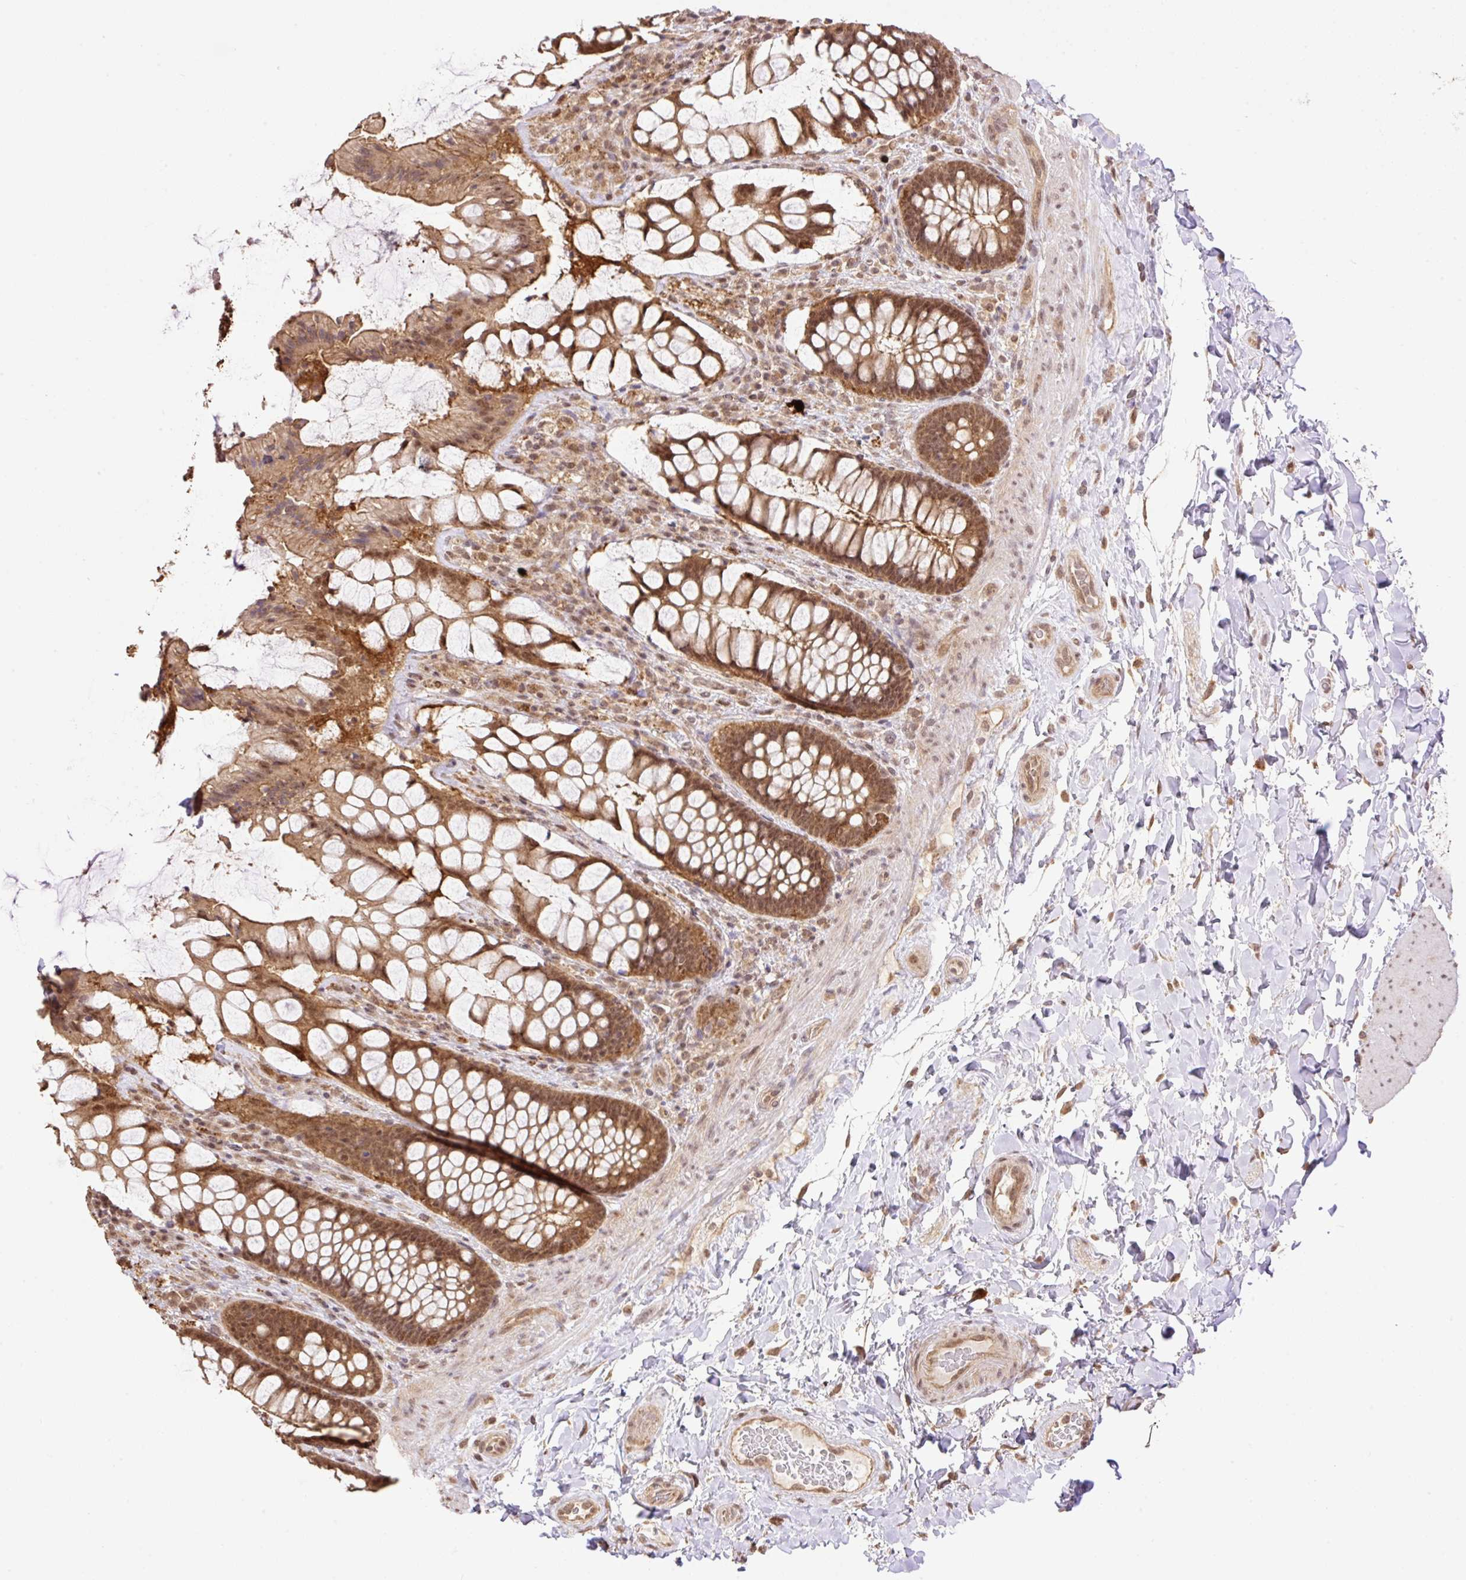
{"staining": {"intensity": "moderate", "quantity": ">75%", "location": "cytoplasmic/membranous,nuclear"}, "tissue": "rectum", "cell_type": "Glandular cells", "image_type": "normal", "snomed": [{"axis": "morphology", "description": "Normal tissue, NOS"}, {"axis": "topography", "description": "Rectum"}], "caption": "IHC histopathology image of unremarkable rectum: human rectum stained using immunohistochemistry (IHC) shows medium levels of moderate protein expression localized specifically in the cytoplasmic/membranous,nuclear of glandular cells, appearing as a cytoplasmic/membranous,nuclear brown color.", "gene": "VPS25", "patient": {"sex": "female", "age": 58}}